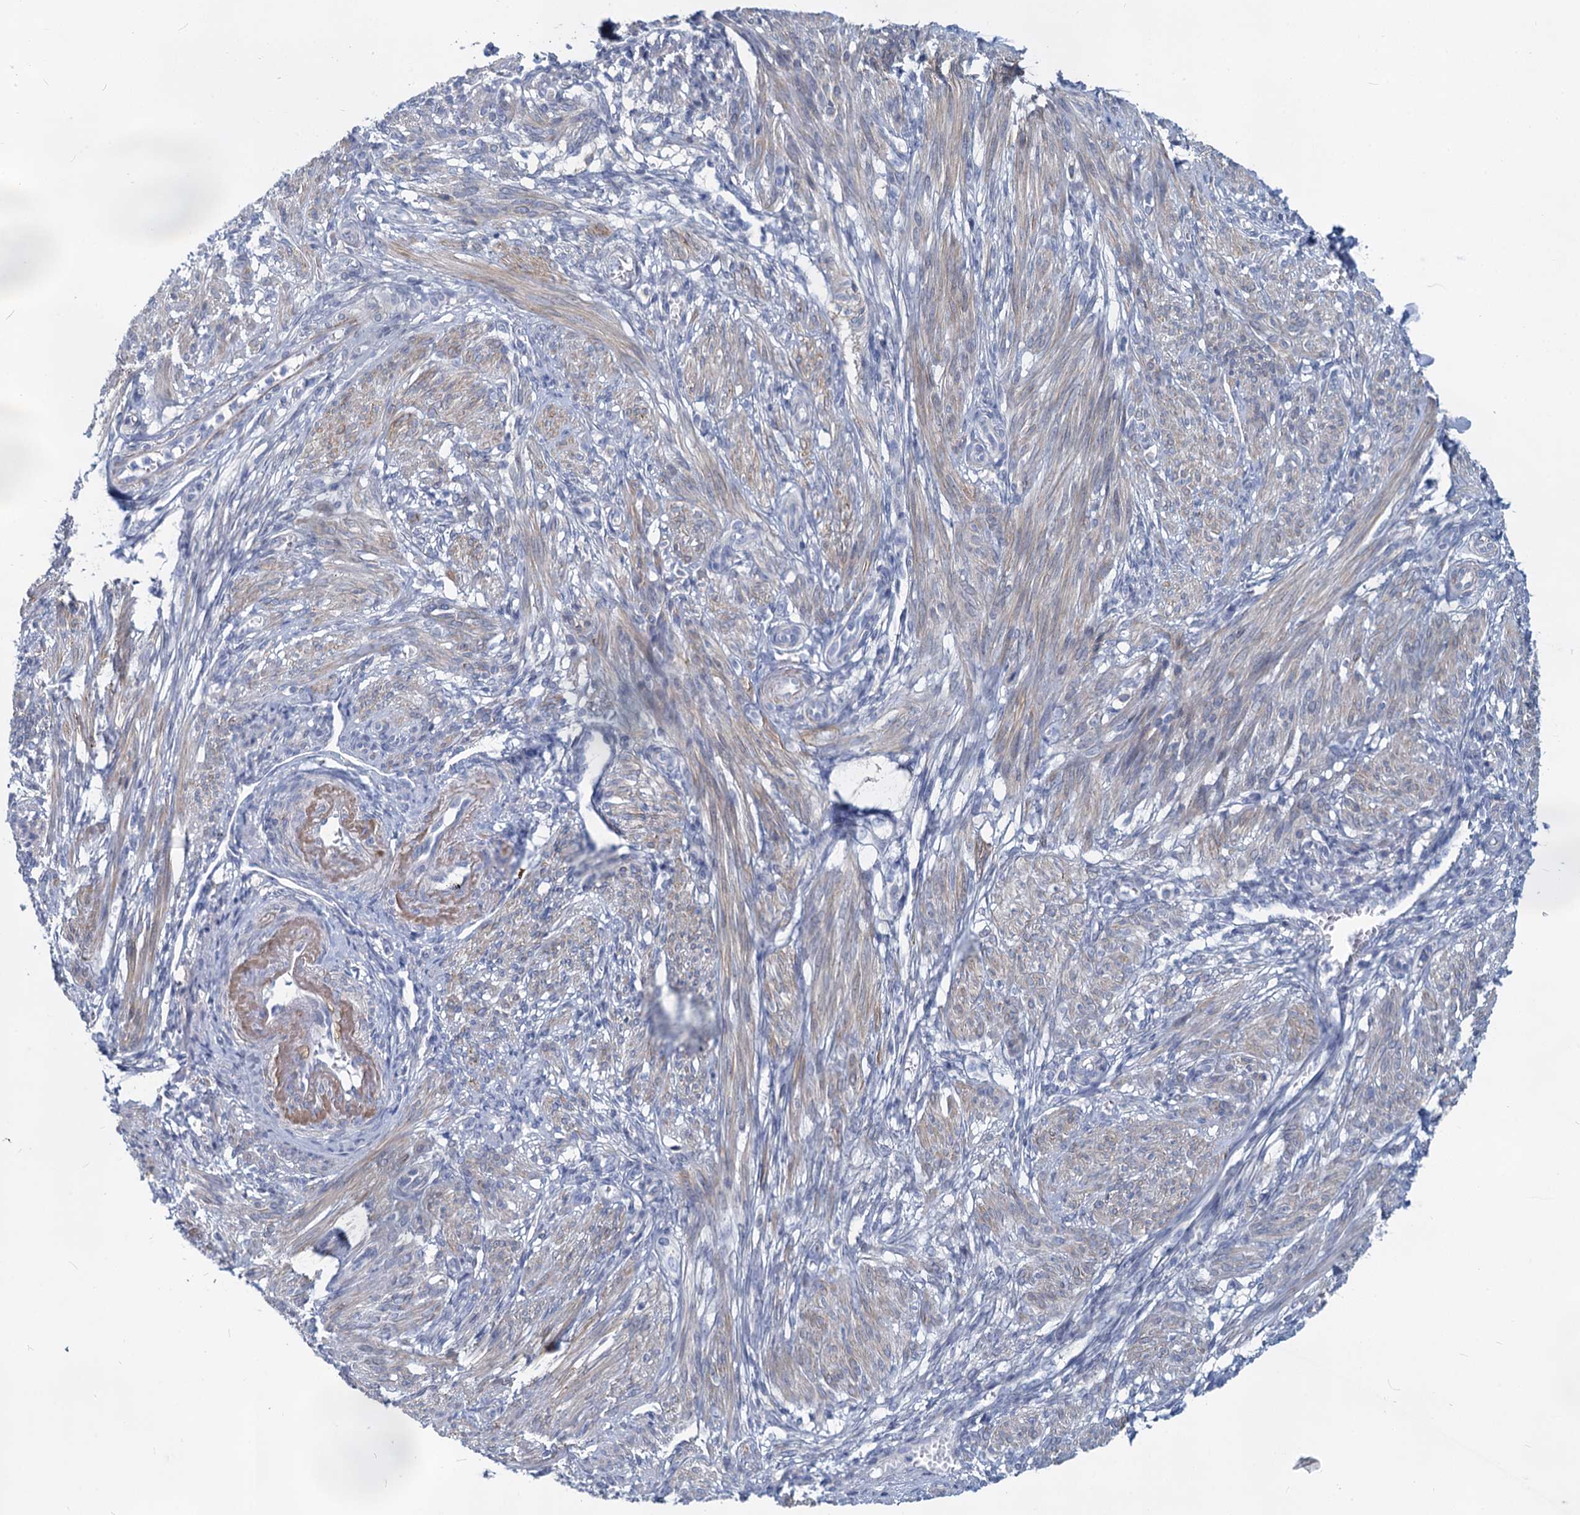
{"staining": {"intensity": "moderate", "quantity": "<25%", "location": "cytoplasmic/membranous"}, "tissue": "smooth muscle", "cell_type": "Smooth muscle cells", "image_type": "normal", "snomed": [{"axis": "morphology", "description": "Normal tissue, NOS"}, {"axis": "topography", "description": "Smooth muscle"}], "caption": "Protein analysis of normal smooth muscle demonstrates moderate cytoplasmic/membranous staining in approximately <25% of smooth muscle cells.", "gene": "GSTM3", "patient": {"sex": "female", "age": 39}}